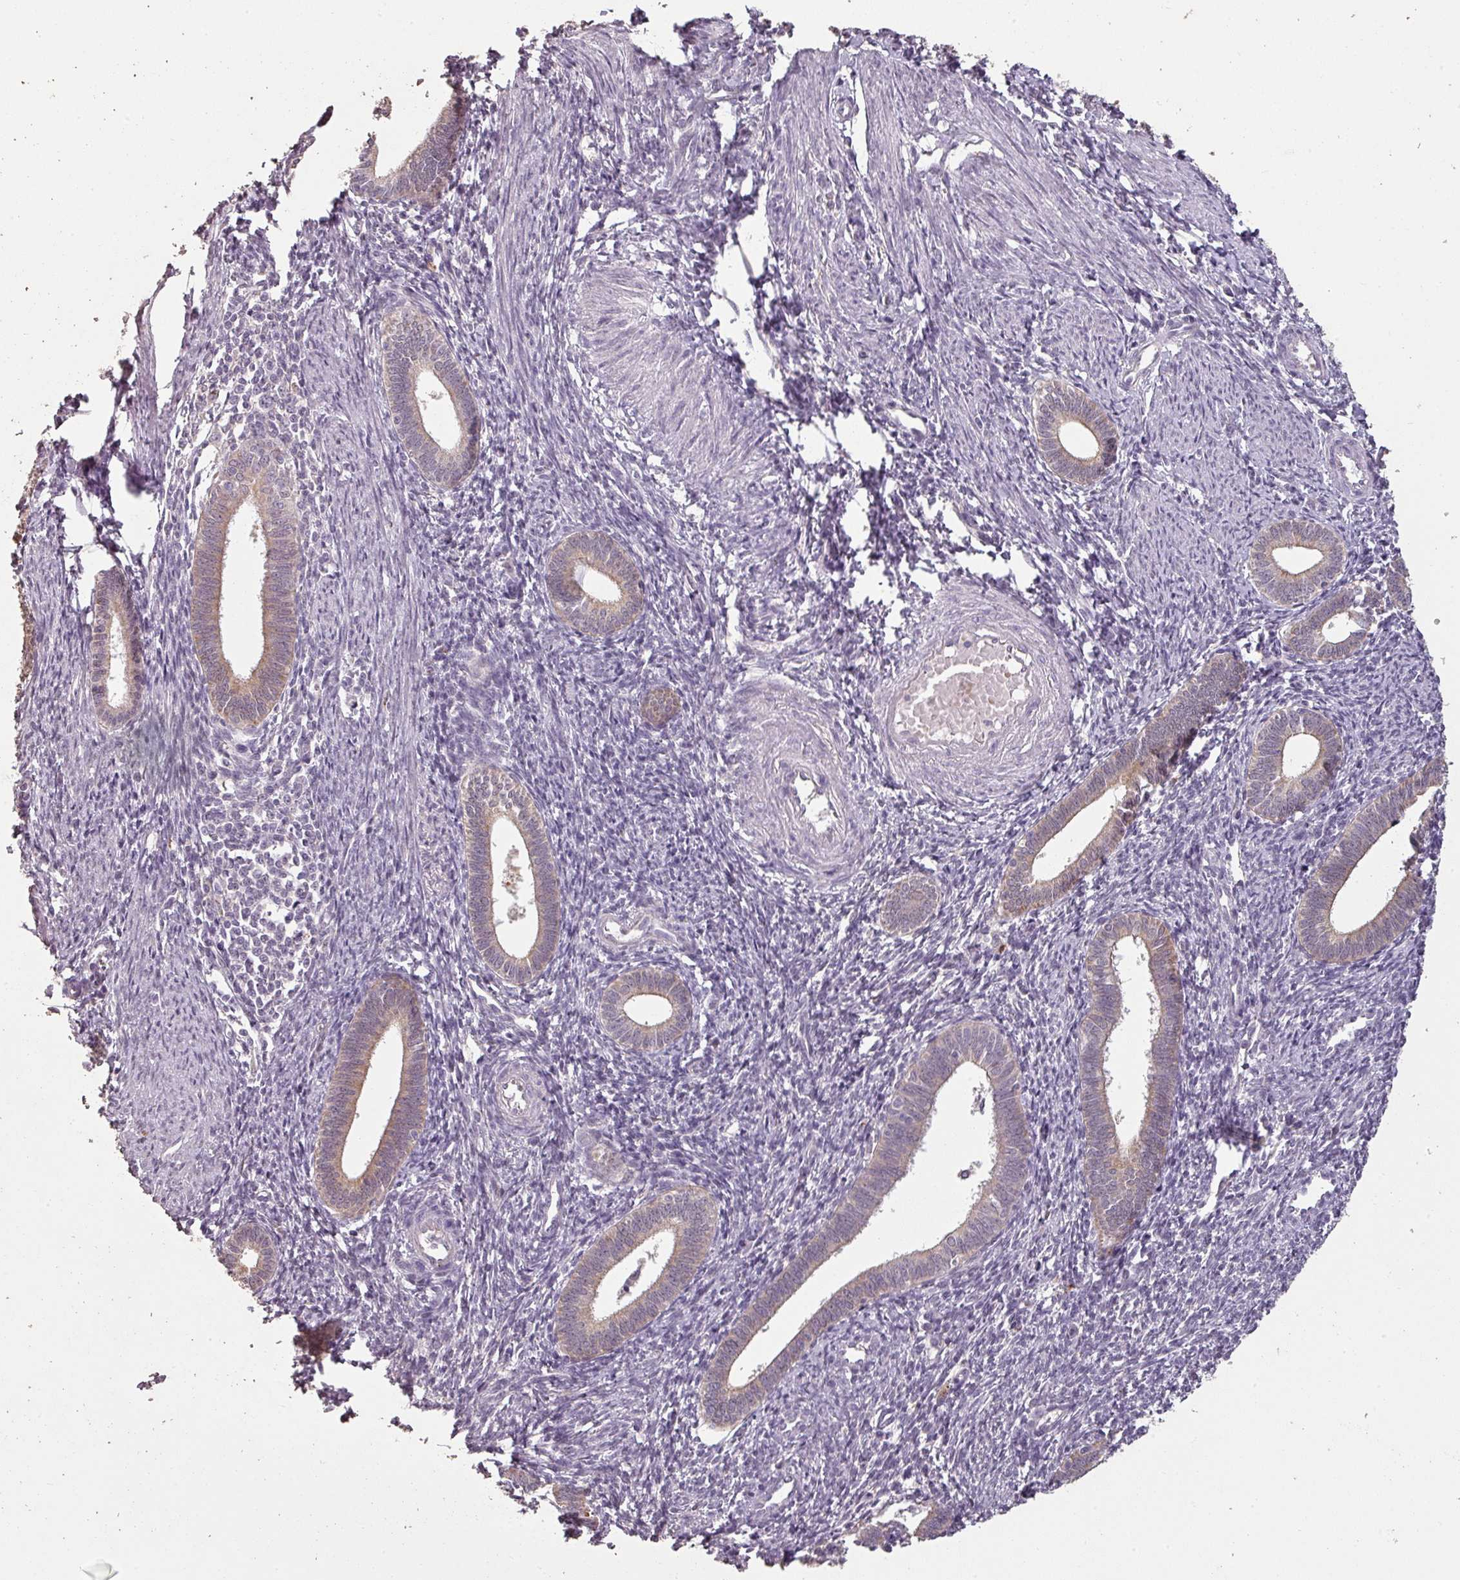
{"staining": {"intensity": "negative", "quantity": "none", "location": "none"}, "tissue": "endometrium", "cell_type": "Cells in endometrial stroma", "image_type": "normal", "snomed": [{"axis": "morphology", "description": "Normal tissue, NOS"}, {"axis": "topography", "description": "Endometrium"}], "caption": "This is an immunohistochemistry image of normal human endometrium. There is no expression in cells in endometrial stroma.", "gene": "LYPLA1", "patient": {"sex": "female", "age": 41}}